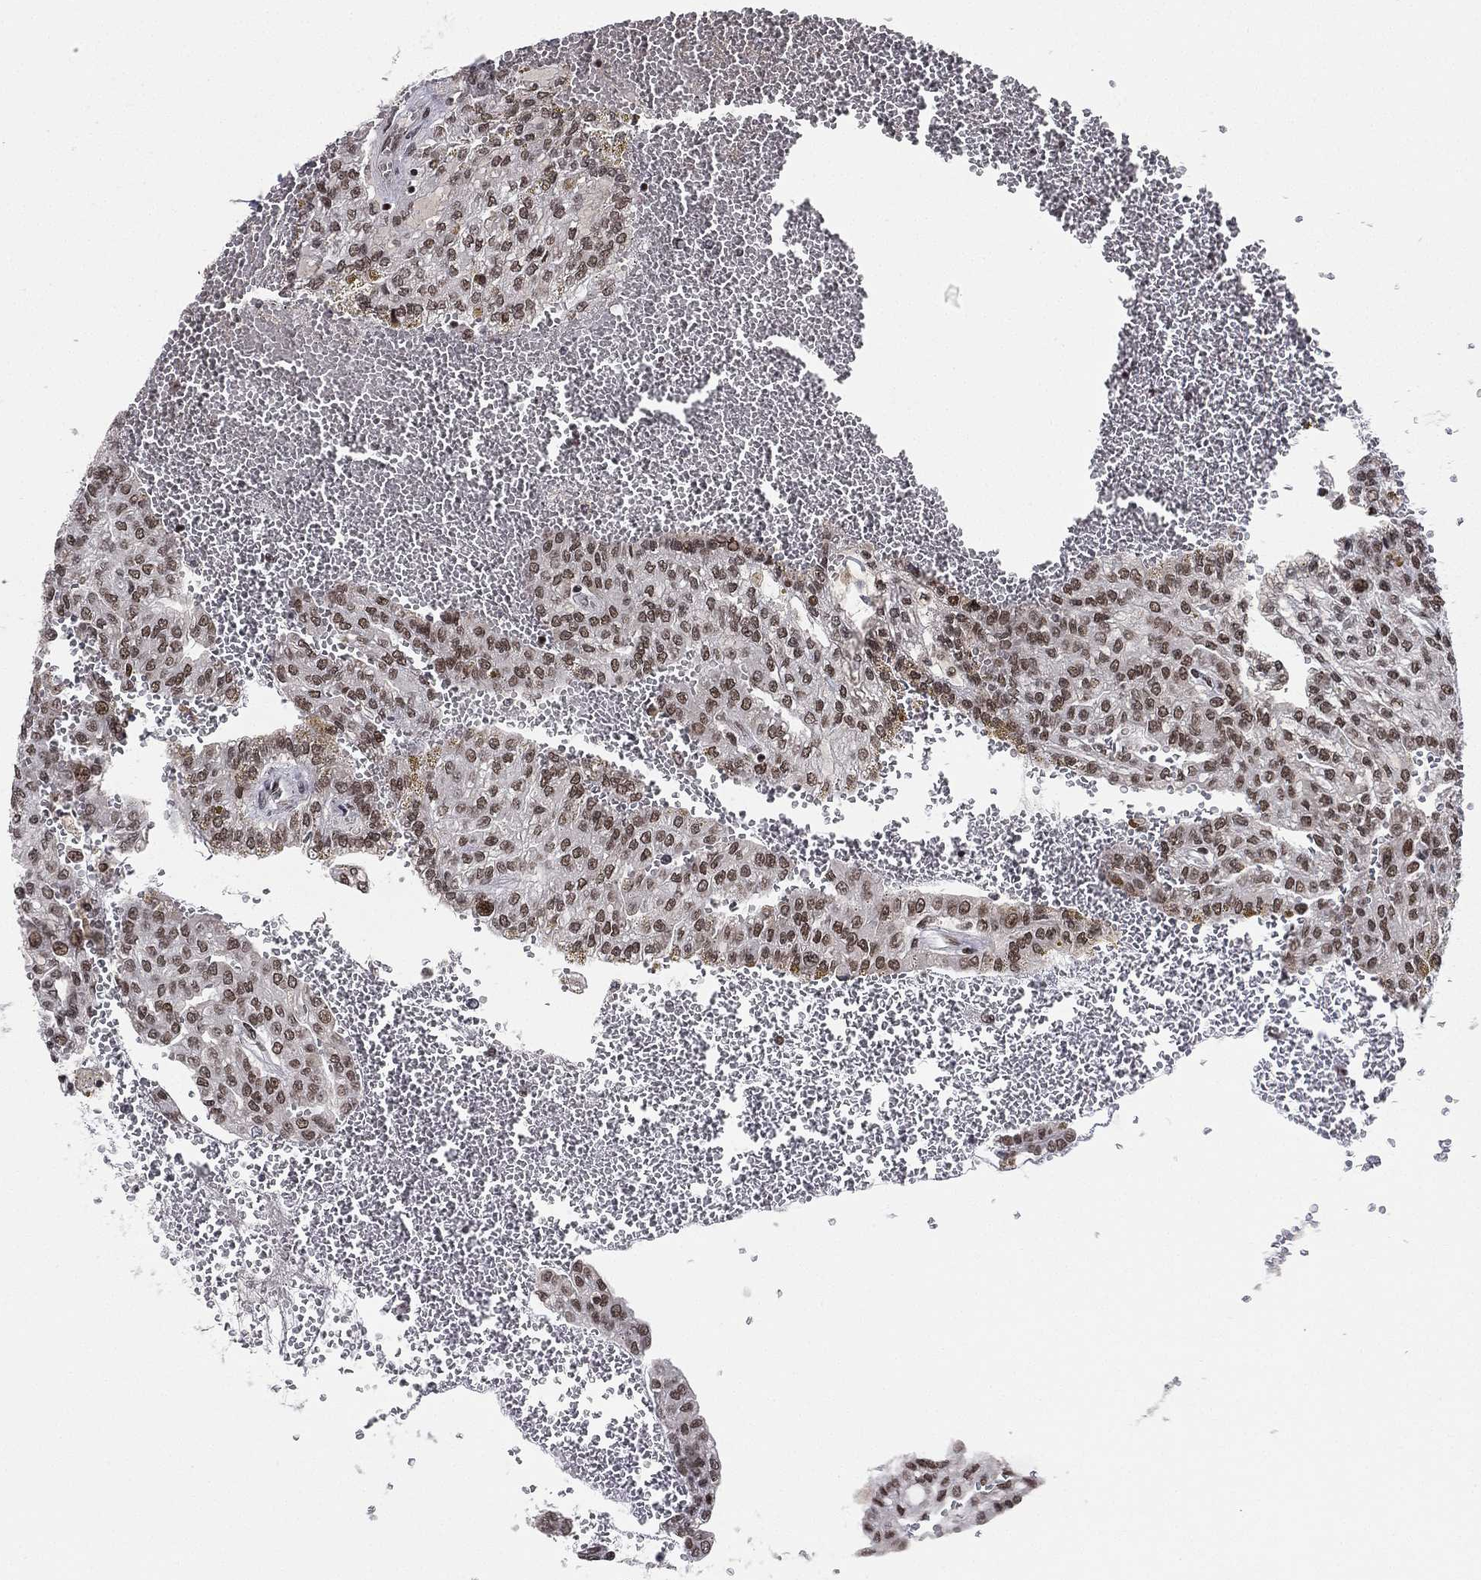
{"staining": {"intensity": "moderate", "quantity": ">75%", "location": "nuclear"}, "tissue": "renal cancer", "cell_type": "Tumor cells", "image_type": "cancer", "snomed": [{"axis": "morphology", "description": "Adenocarcinoma, NOS"}, {"axis": "topography", "description": "Kidney"}], "caption": "Immunohistochemical staining of human adenocarcinoma (renal) demonstrates moderate nuclear protein staining in about >75% of tumor cells.", "gene": "RTF1", "patient": {"sex": "male", "age": 63}}